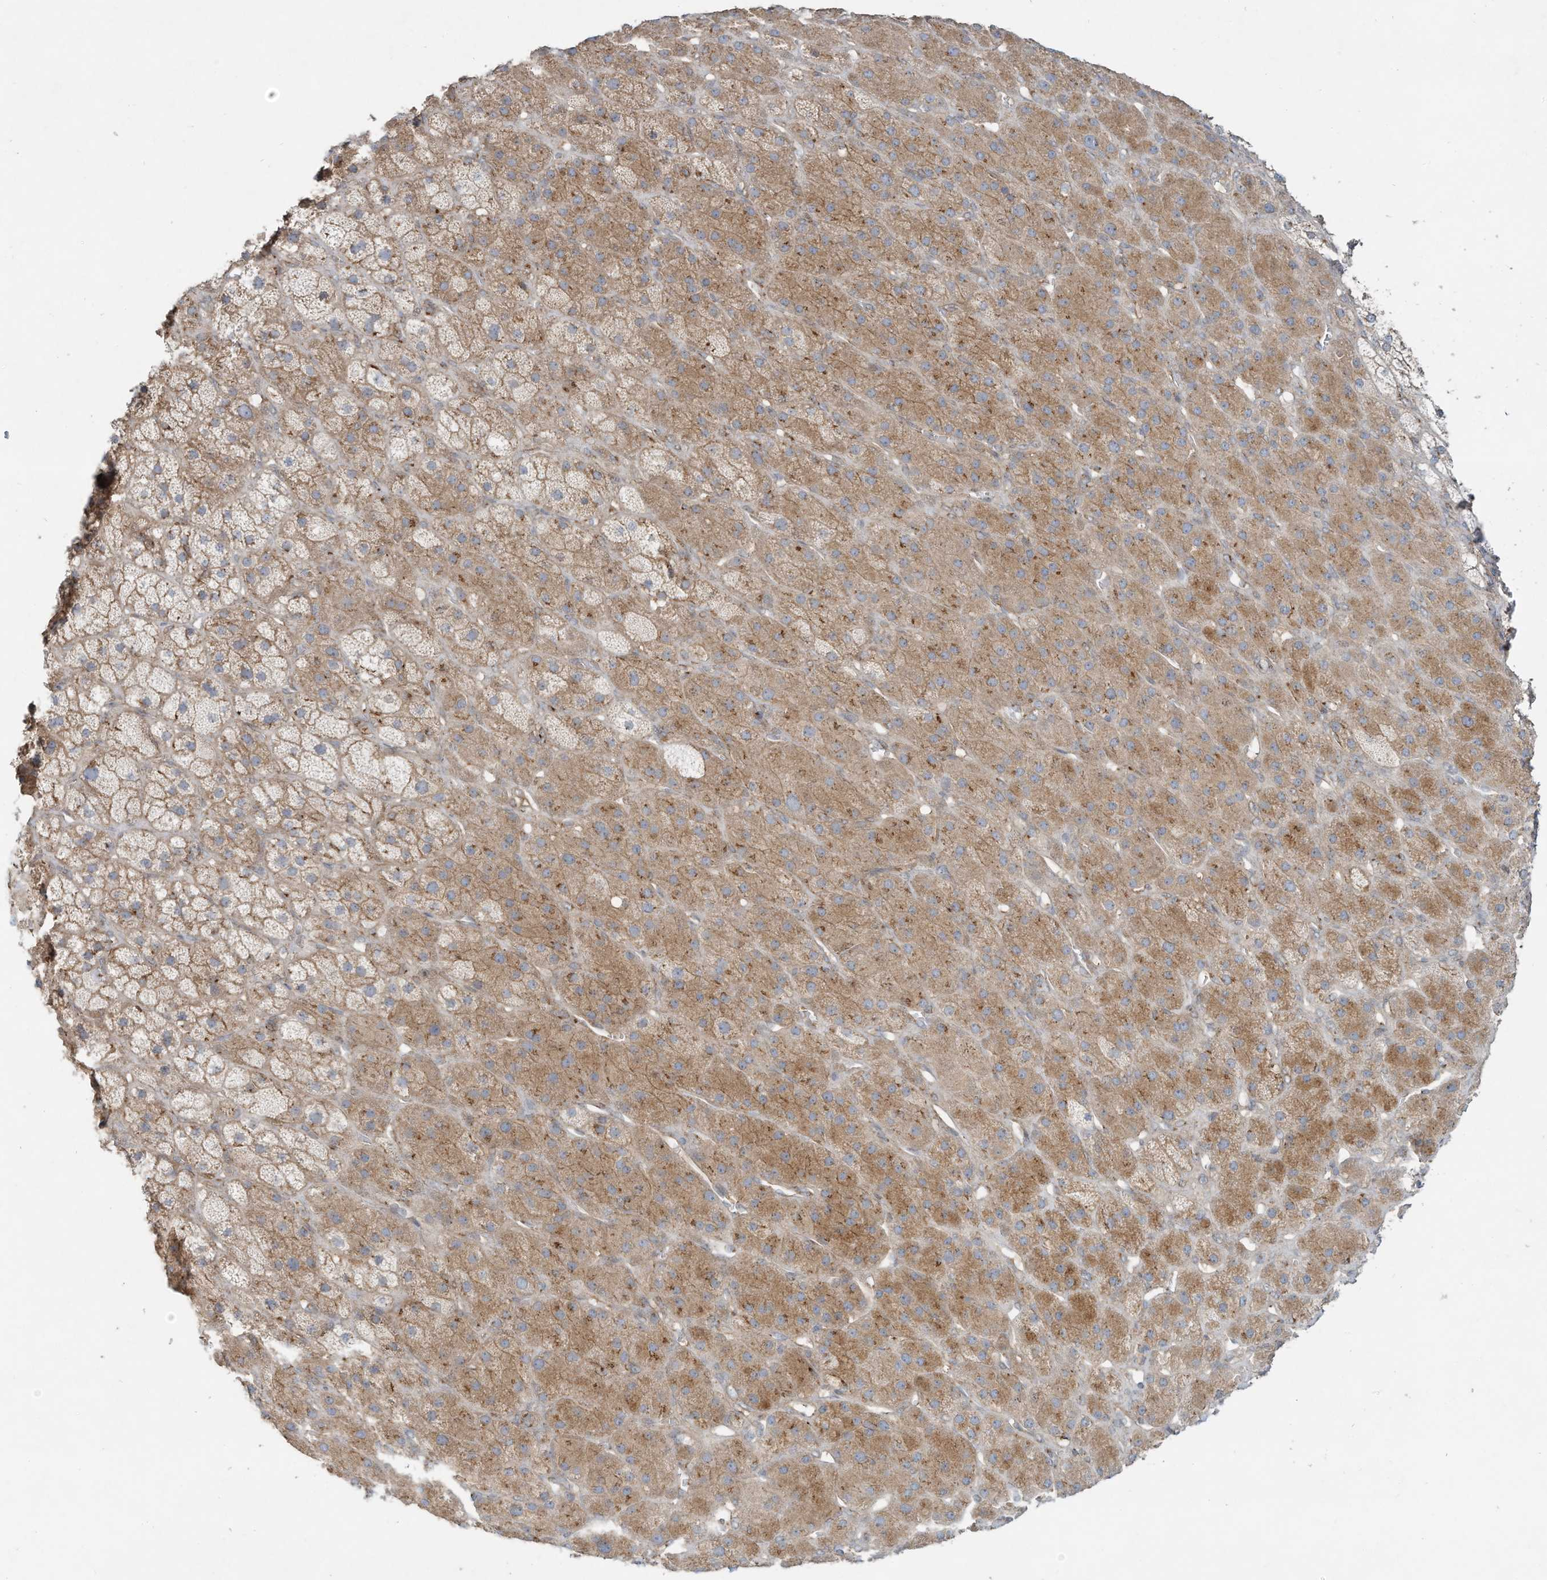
{"staining": {"intensity": "moderate", "quantity": "25%-75%", "location": "cytoplasmic/membranous"}, "tissue": "adrenal gland", "cell_type": "Glandular cells", "image_type": "normal", "snomed": [{"axis": "morphology", "description": "Normal tissue, NOS"}, {"axis": "topography", "description": "Adrenal gland"}], "caption": "Brown immunohistochemical staining in benign adrenal gland exhibits moderate cytoplasmic/membranous expression in approximately 25%-75% of glandular cells.", "gene": "CUX1", "patient": {"sex": "male", "age": 61}}